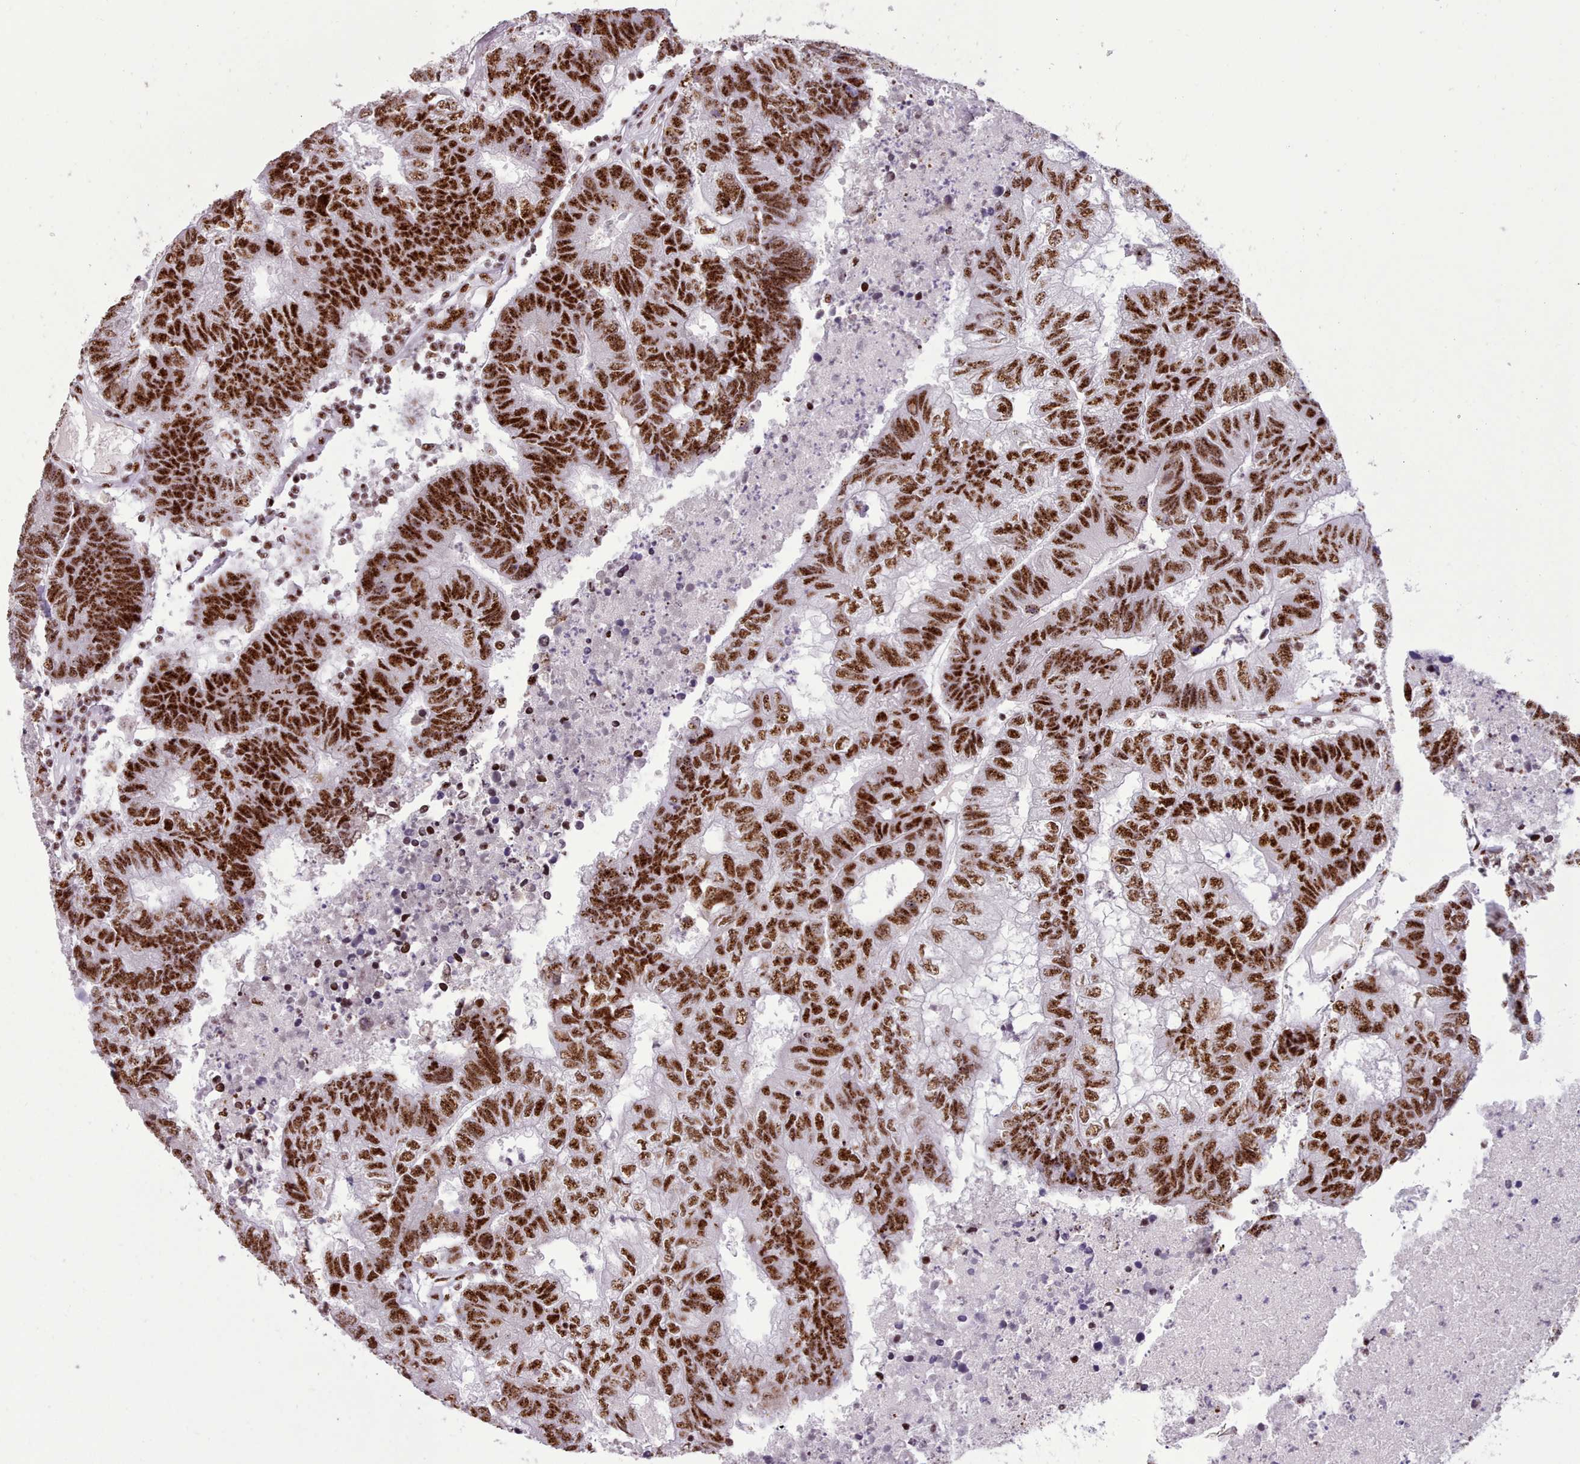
{"staining": {"intensity": "strong", "quantity": ">75%", "location": "nuclear"}, "tissue": "colorectal cancer", "cell_type": "Tumor cells", "image_type": "cancer", "snomed": [{"axis": "morphology", "description": "Adenocarcinoma, NOS"}, {"axis": "topography", "description": "Colon"}], "caption": "This image displays colorectal cancer stained with immunohistochemistry (IHC) to label a protein in brown. The nuclear of tumor cells show strong positivity for the protein. Nuclei are counter-stained blue.", "gene": "TMEM35B", "patient": {"sex": "female", "age": 48}}